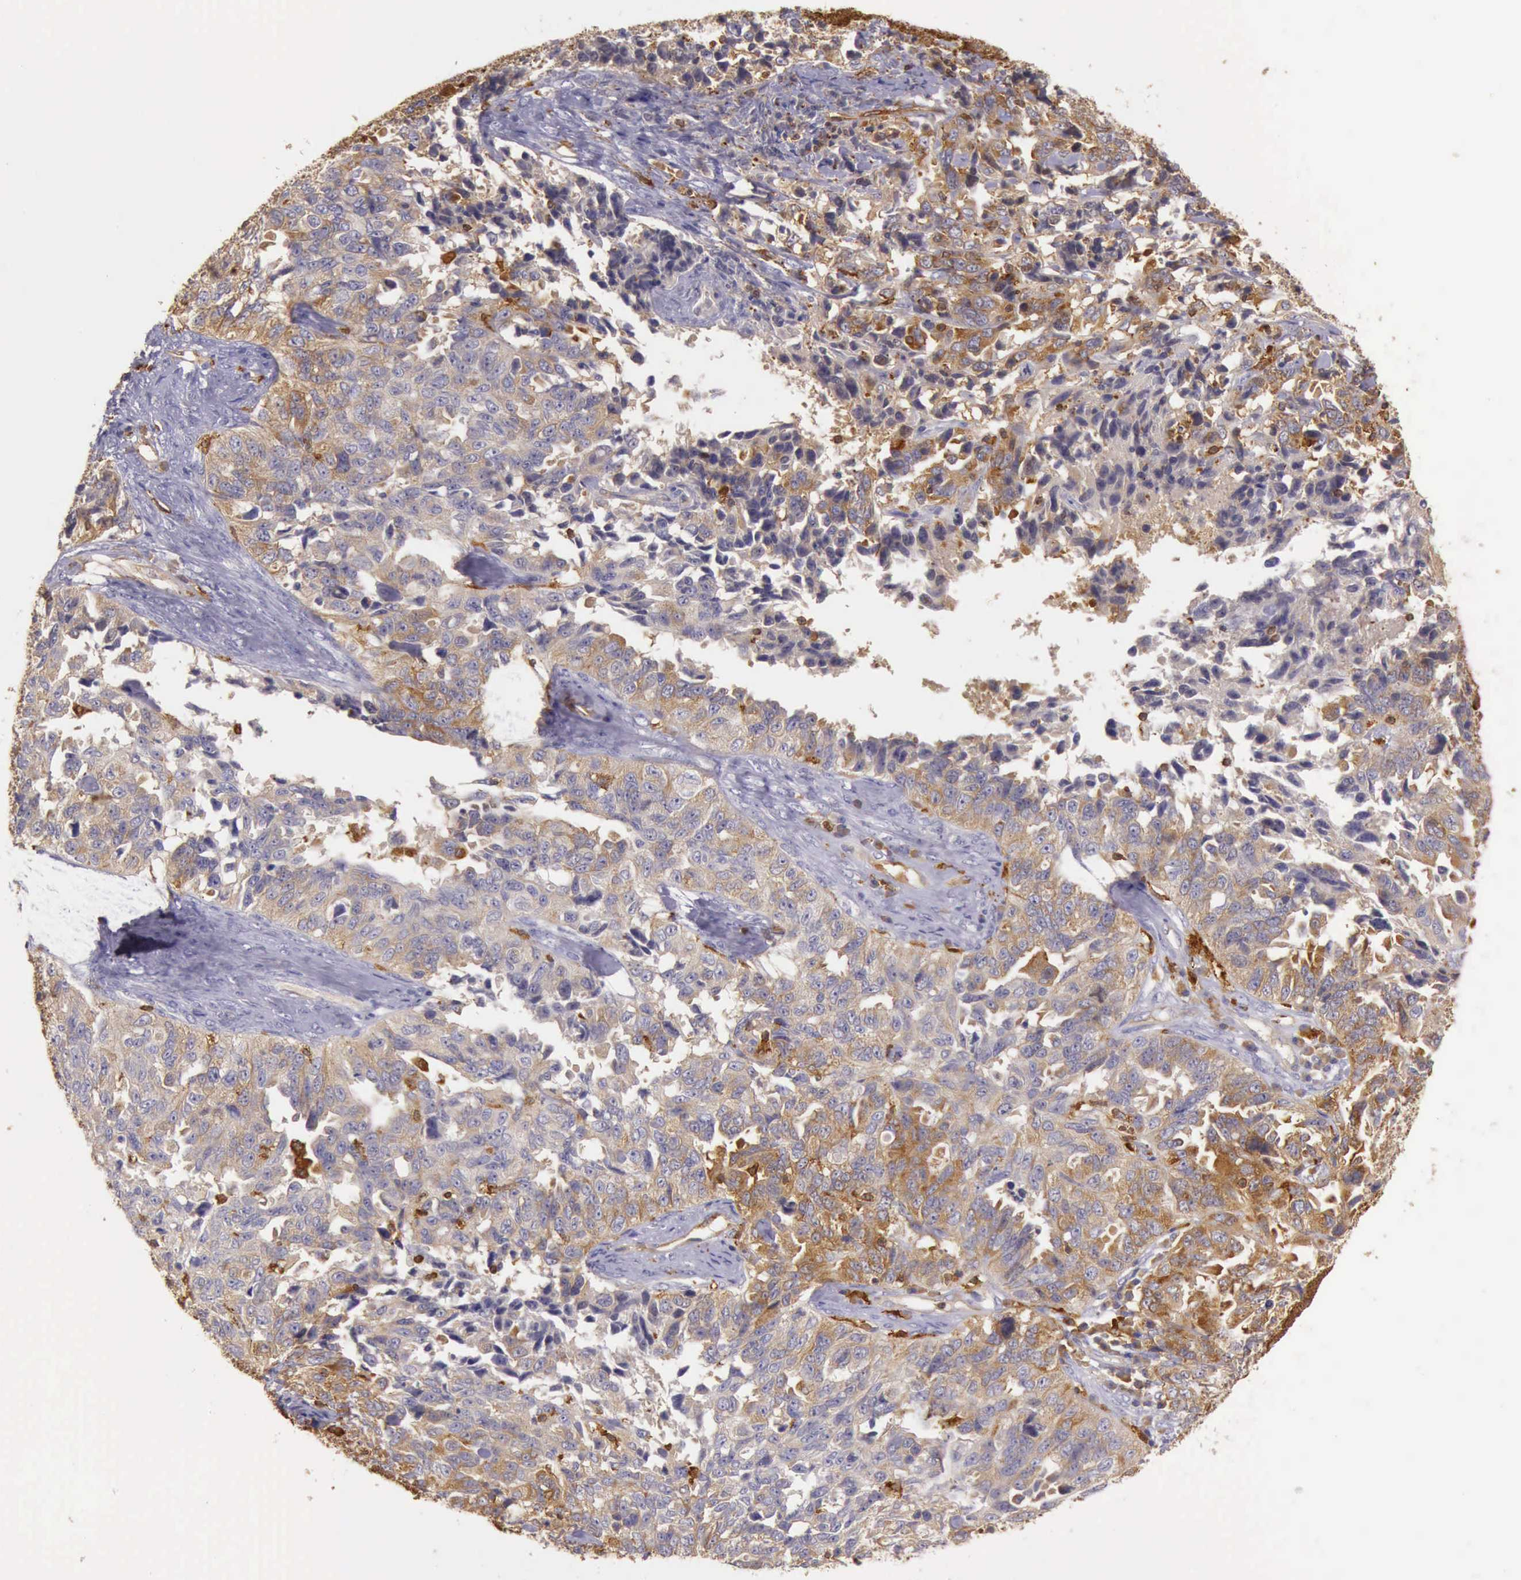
{"staining": {"intensity": "weak", "quantity": "25%-75%", "location": "cytoplasmic/membranous"}, "tissue": "ovarian cancer", "cell_type": "Tumor cells", "image_type": "cancer", "snomed": [{"axis": "morphology", "description": "Cystadenocarcinoma, serous, NOS"}, {"axis": "topography", "description": "Ovary"}], "caption": "Tumor cells display weak cytoplasmic/membranous expression in approximately 25%-75% of cells in serous cystadenocarcinoma (ovarian). The protein is shown in brown color, while the nuclei are stained blue.", "gene": "ARHGAP4", "patient": {"sex": "female", "age": 82}}